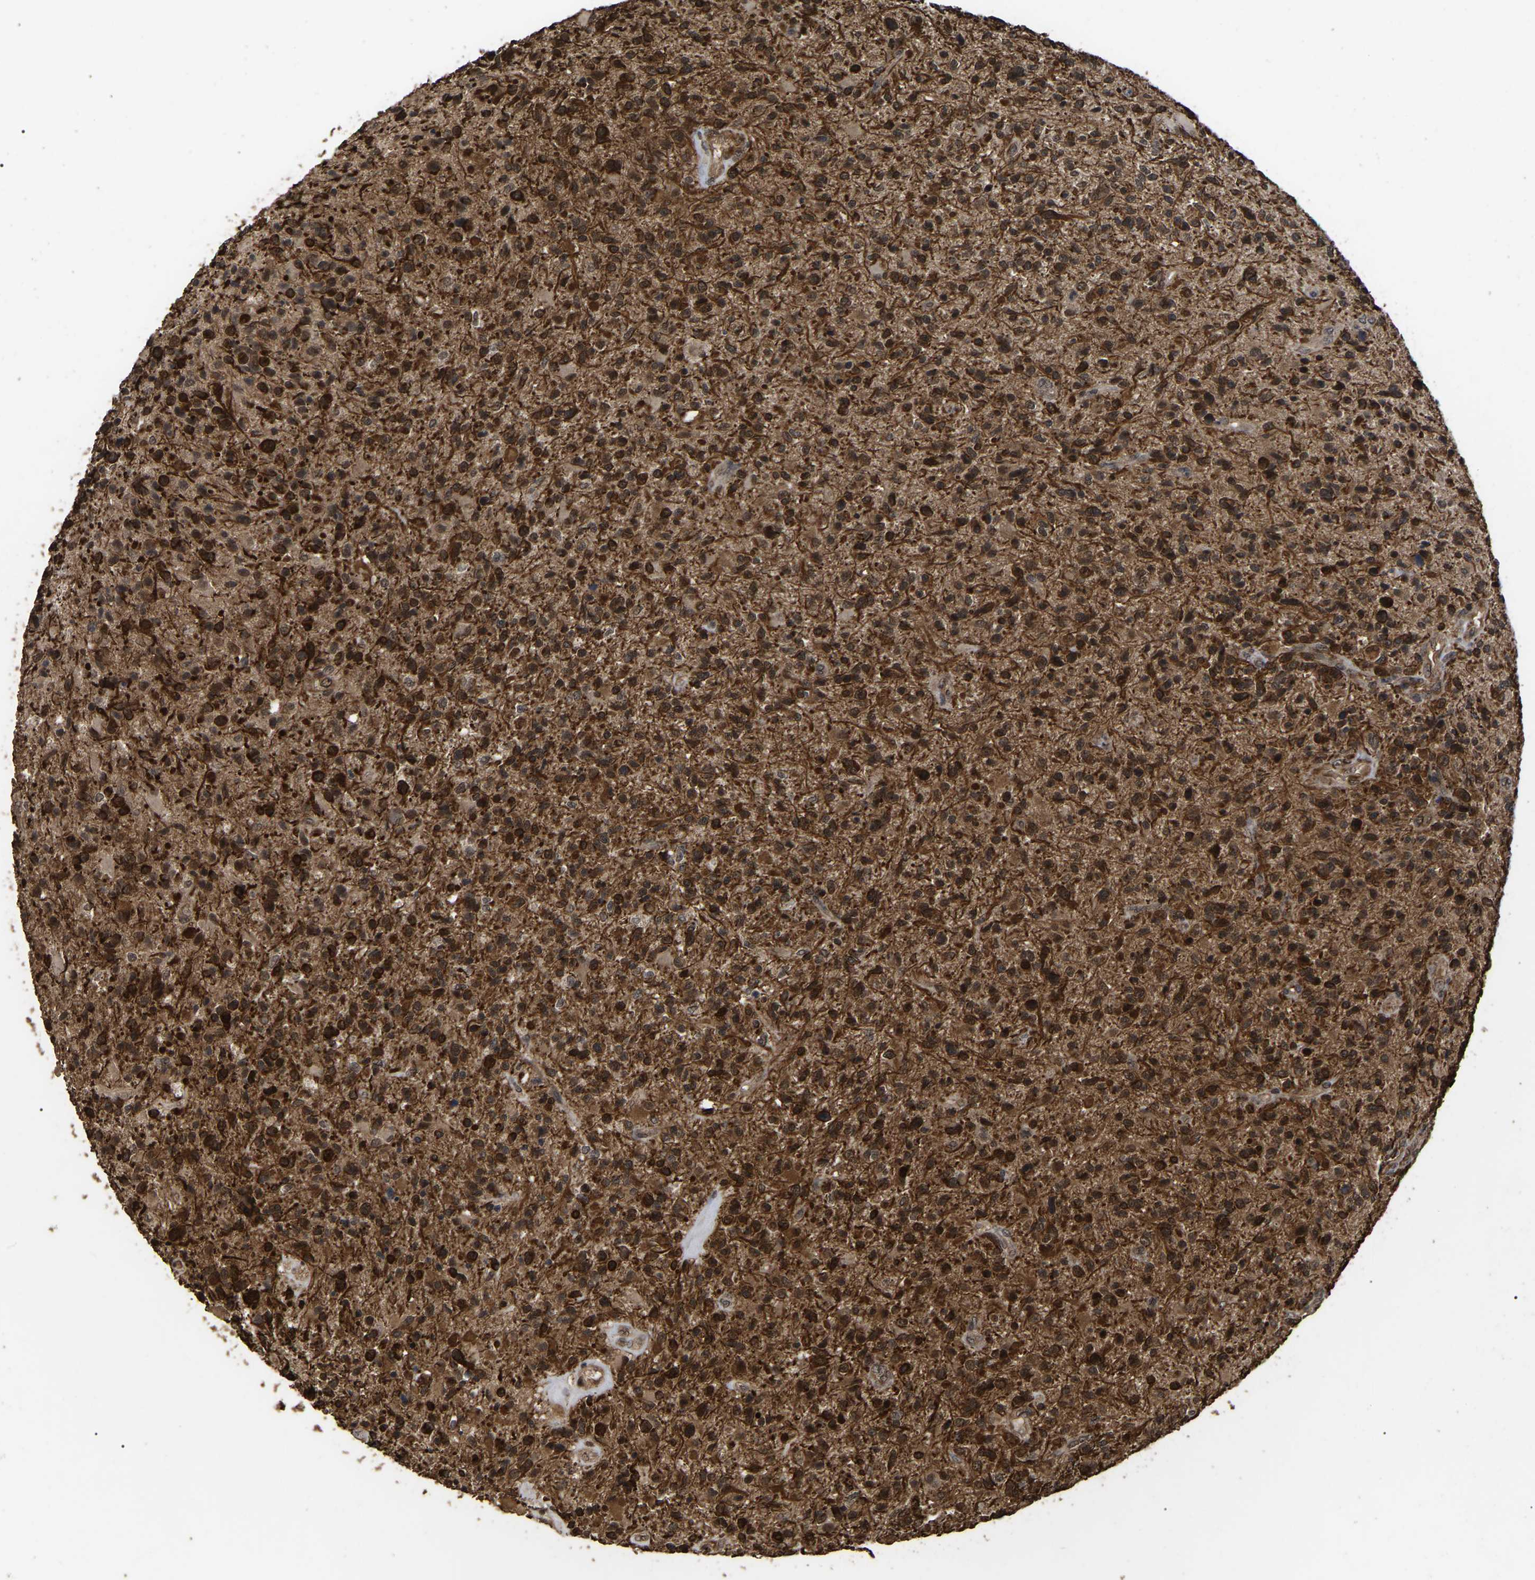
{"staining": {"intensity": "strong", "quantity": ">75%", "location": "cytoplasmic/membranous"}, "tissue": "glioma", "cell_type": "Tumor cells", "image_type": "cancer", "snomed": [{"axis": "morphology", "description": "Glioma, malignant, High grade"}, {"axis": "topography", "description": "Brain"}], "caption": "Immunohistochemical staining of human glioma exhibits high levels of strong cytoplasmic/membranous protein expression in approximately >75% of tumor cells.", "gene": "FAM161B", "patient": {"sex": "male", "age": 72}}